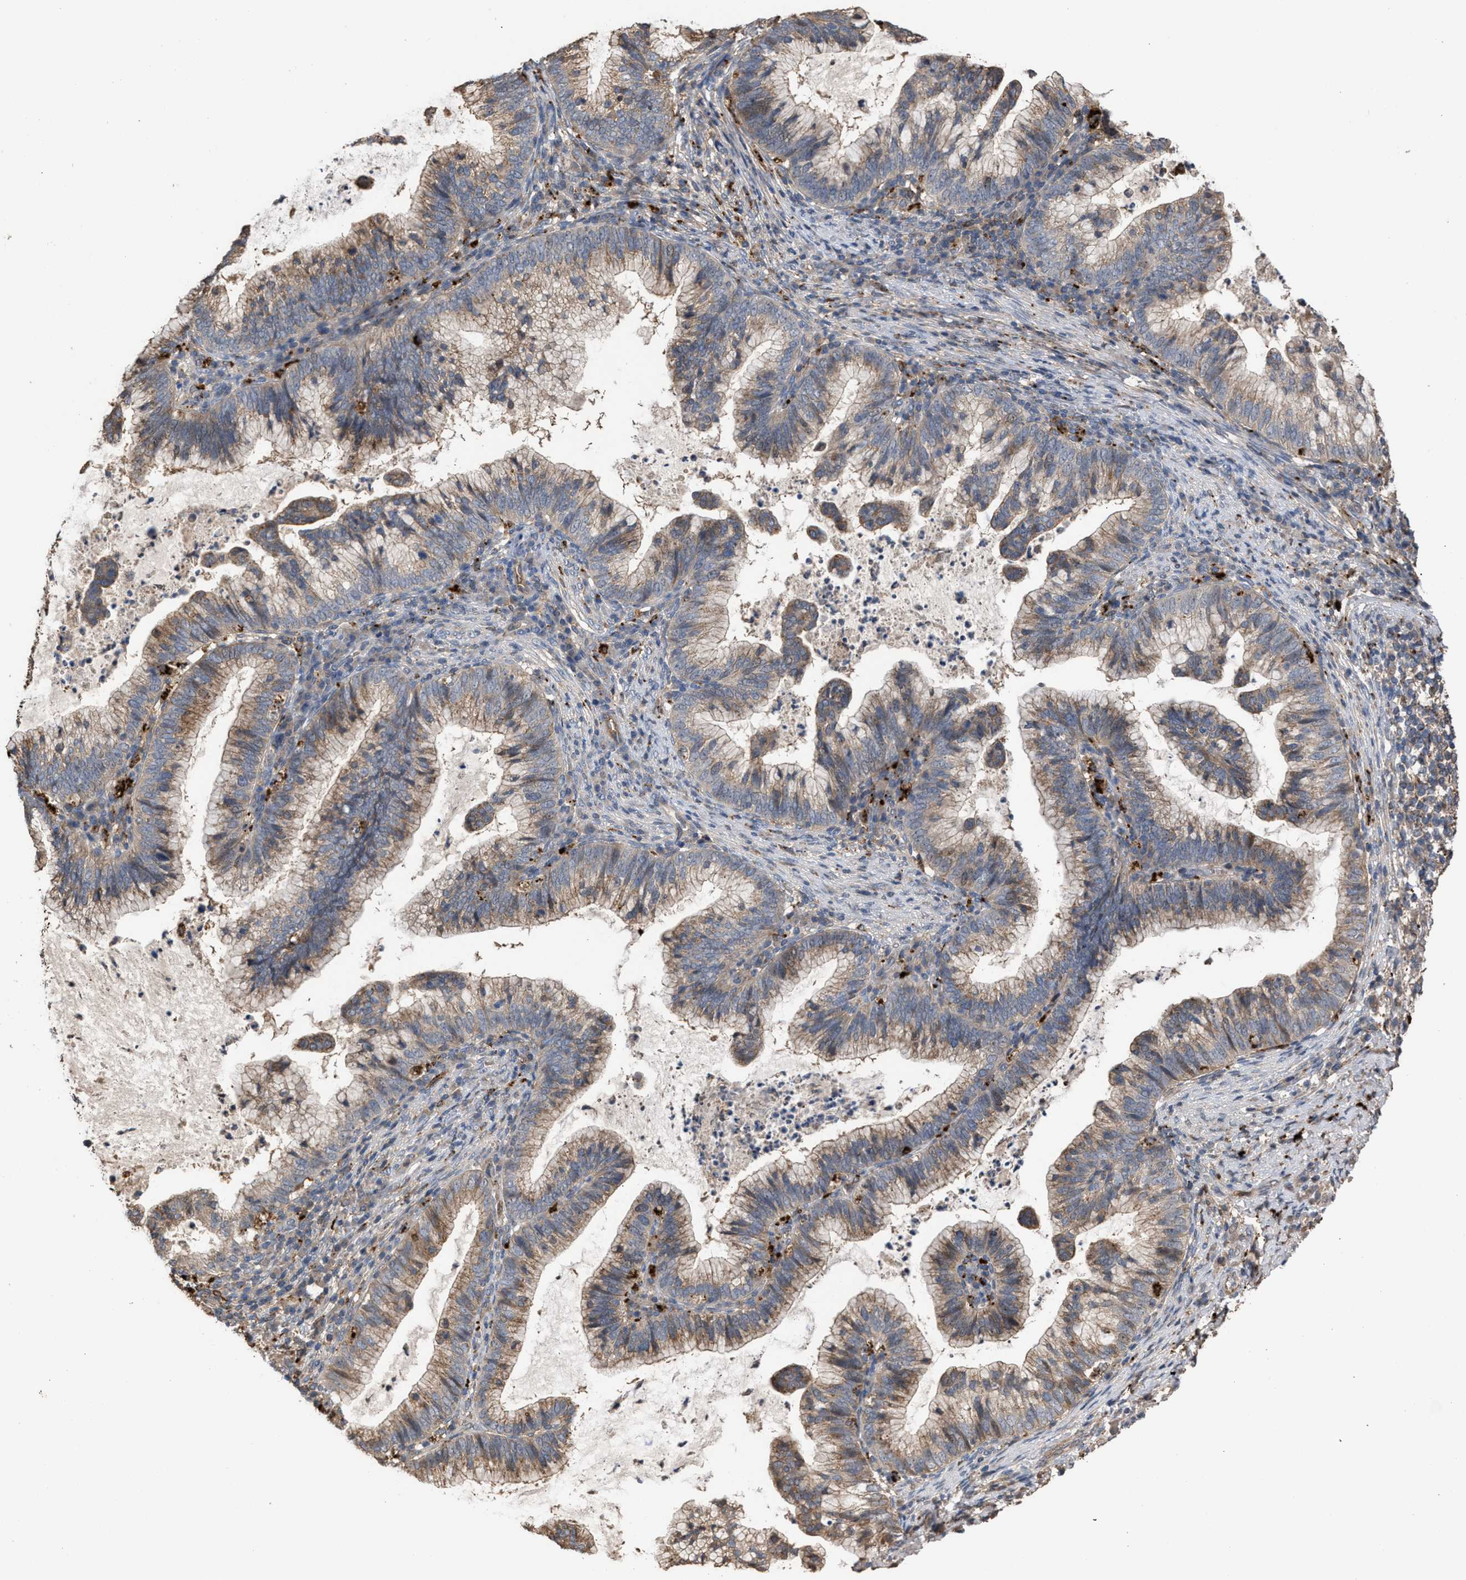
{"staining": {"intensity": "weak", "quantity": ">75%", "location": "cytoplasmic/membranous"}, "tissue": "cervical cancer", "cell_type": "Tumor cells", "image_type": "cancer", "snomed": [{"axis": "morphology", "description": "Adenocarcinoma, NOS"}, {"axis": "topography", "description": "Cervix"}], "caption": "A brown stain shows weak cytoplasmic/membranous staining of a protein in human cervical cancer tumor cells.", "gene": "ELMO3", "patient": {"sex": "female", "age": 36}}